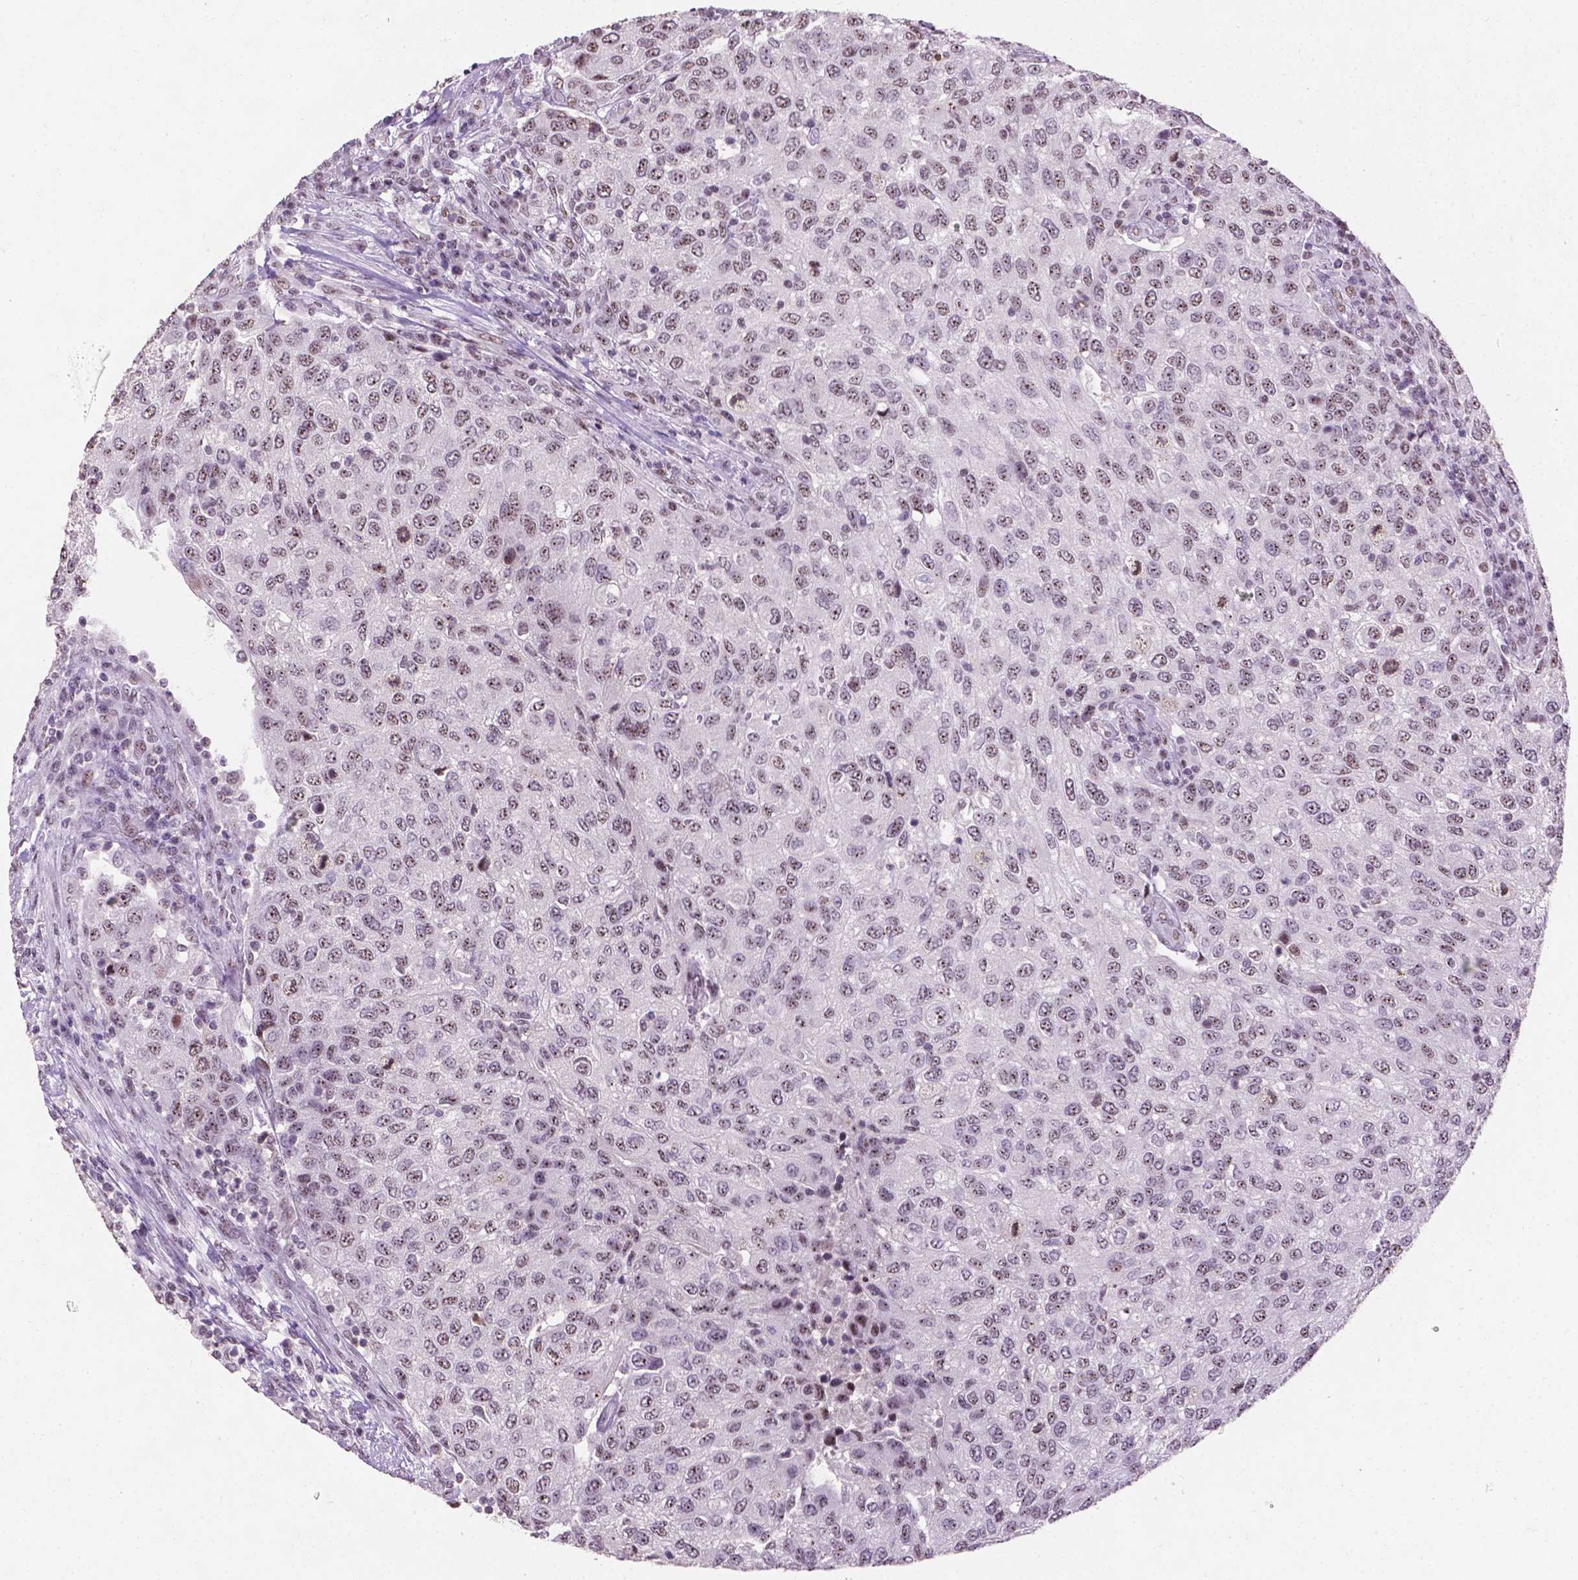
{"staining": {"intensity": "weak", "quantity": "25%-75%", "location": "nuclear"}, "tissue": "urothelial cancer", "cell_type": "Tumor cells", "image_type": "cancer", "snomed": [{"axis": "morphology", "description": "Urothelial carcinoma, High grade"}, {"axis": "topography", "description": "Urinary bladder"}], "caption": "Brown immunohistochemical staining in human urothelial cancer demonstrates weak nuclear positivity in about 25%-75% of tumor cells.", "gene": "COIL", "patient": {"sex": "female", "age": 78}}